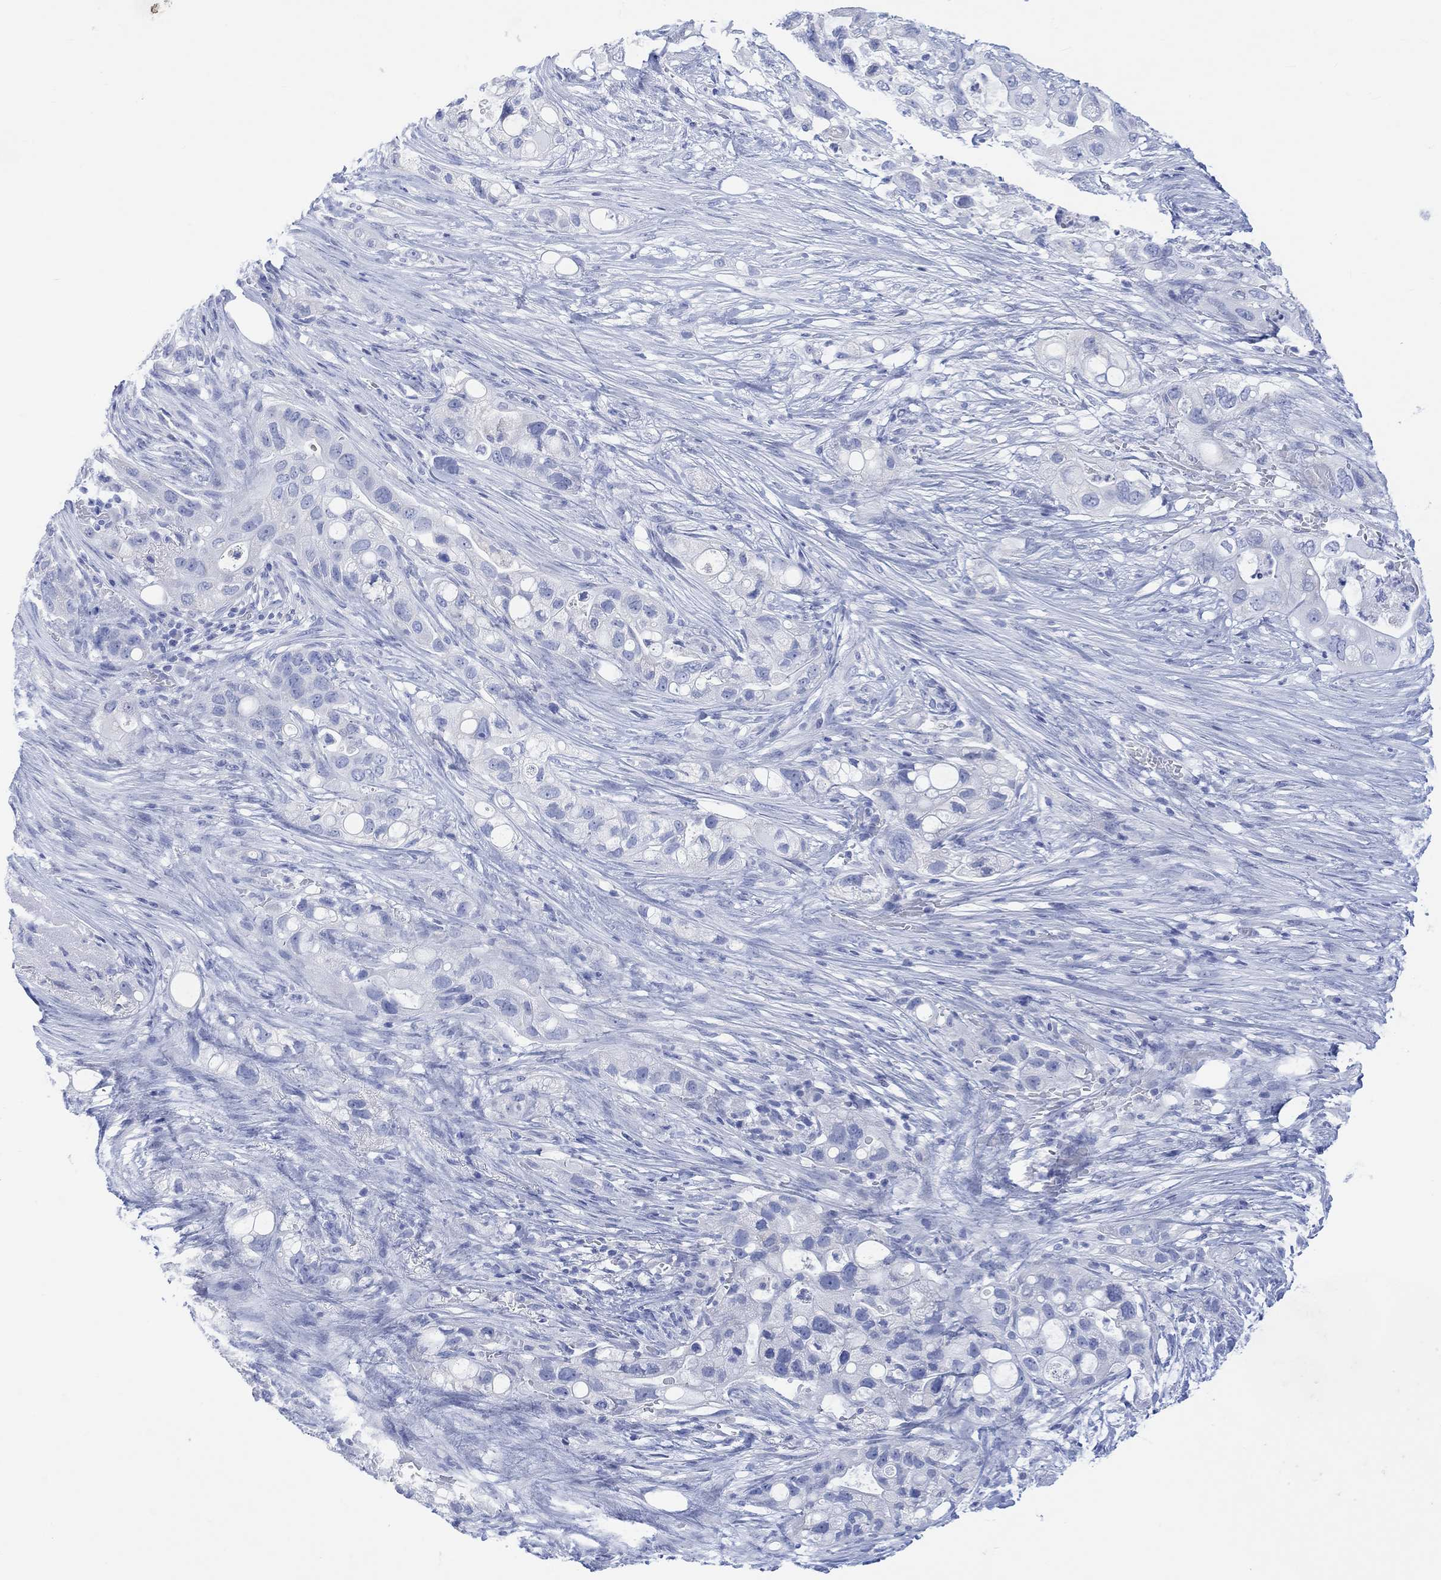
{"staining": {"intensity": "negative", "quantity": "none", "location": "none"}, "tissue": "pancreatic cancer", "cell_type": "Tumor cells", "image_type": "cancer", "snomed": [{"axis": "morphology", "description": "Adenocarcinoma, NOS"}, {"axis": "topography", "description": "Pancreas"}], "caption": "High power microscopy histopathology image of an IHC photomicrograph of pancreatic adenocarcinoma, revealing no significant staining in tumor cells. Brightfield microscopy of IHC stained with DAB (brown) and hematoxylin (blue), captured at high magnification.", "gene": "CALCA", "patient": {"sex": "female", "age": 72}}